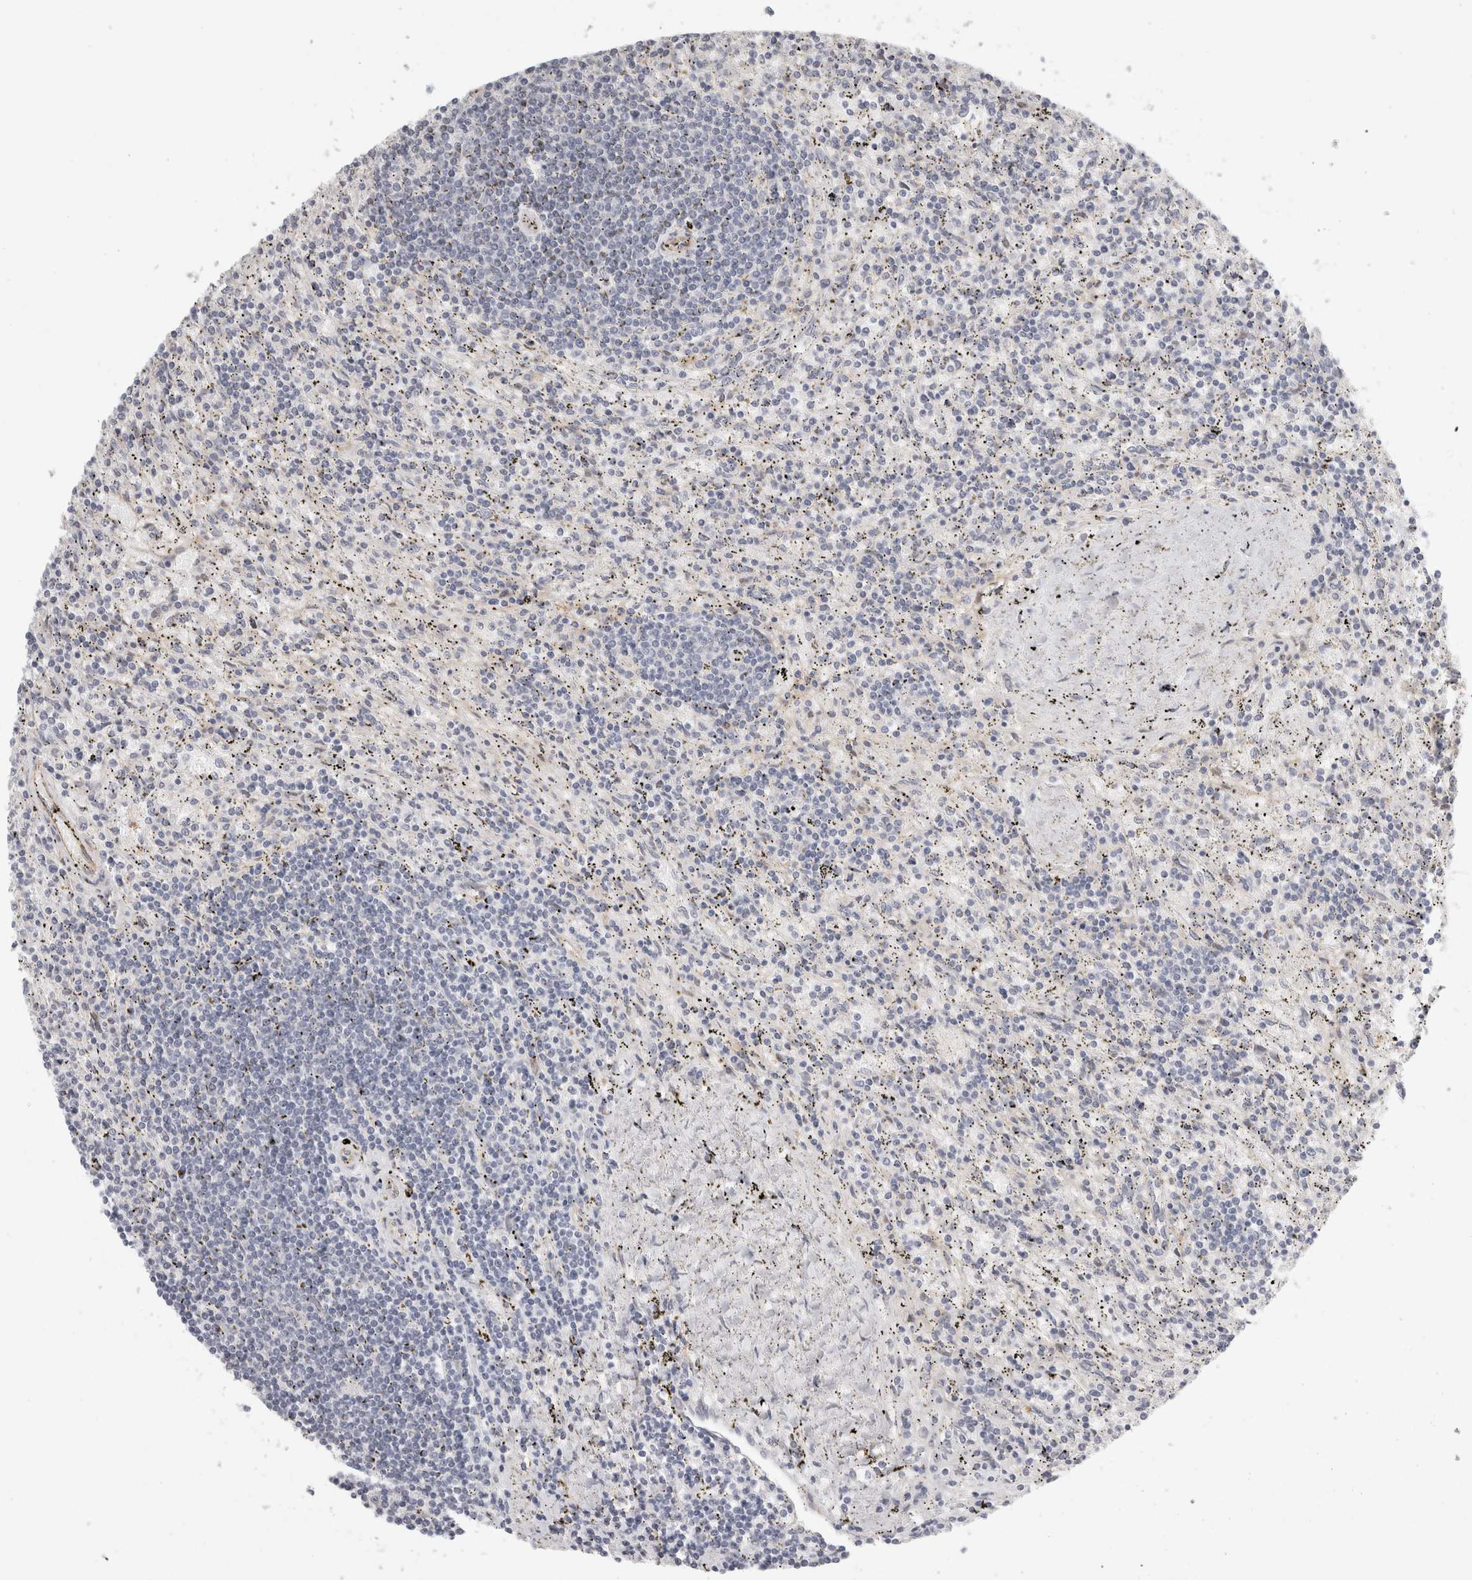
{"staining": {"intensity": "negative", "quantity": "none", "location": "none"}, "tissue": "lymphoma", "cell_type": "Tumor cells", "image_type": "cancer", "snomed": [{"axis": "morphology", "description": "Malignant lymphoma, non-Hodgkin's type, Low grade"}, {"axis": "topography", "description": "Spleen"}], "caption": "Immunohistochemistry (IHC) image of human lymphoma stained for a protein (brown), which reveals no staining in tumor cells.", "gene": "FBLIM1", "patient": {"sex": "male", "age": 76}}